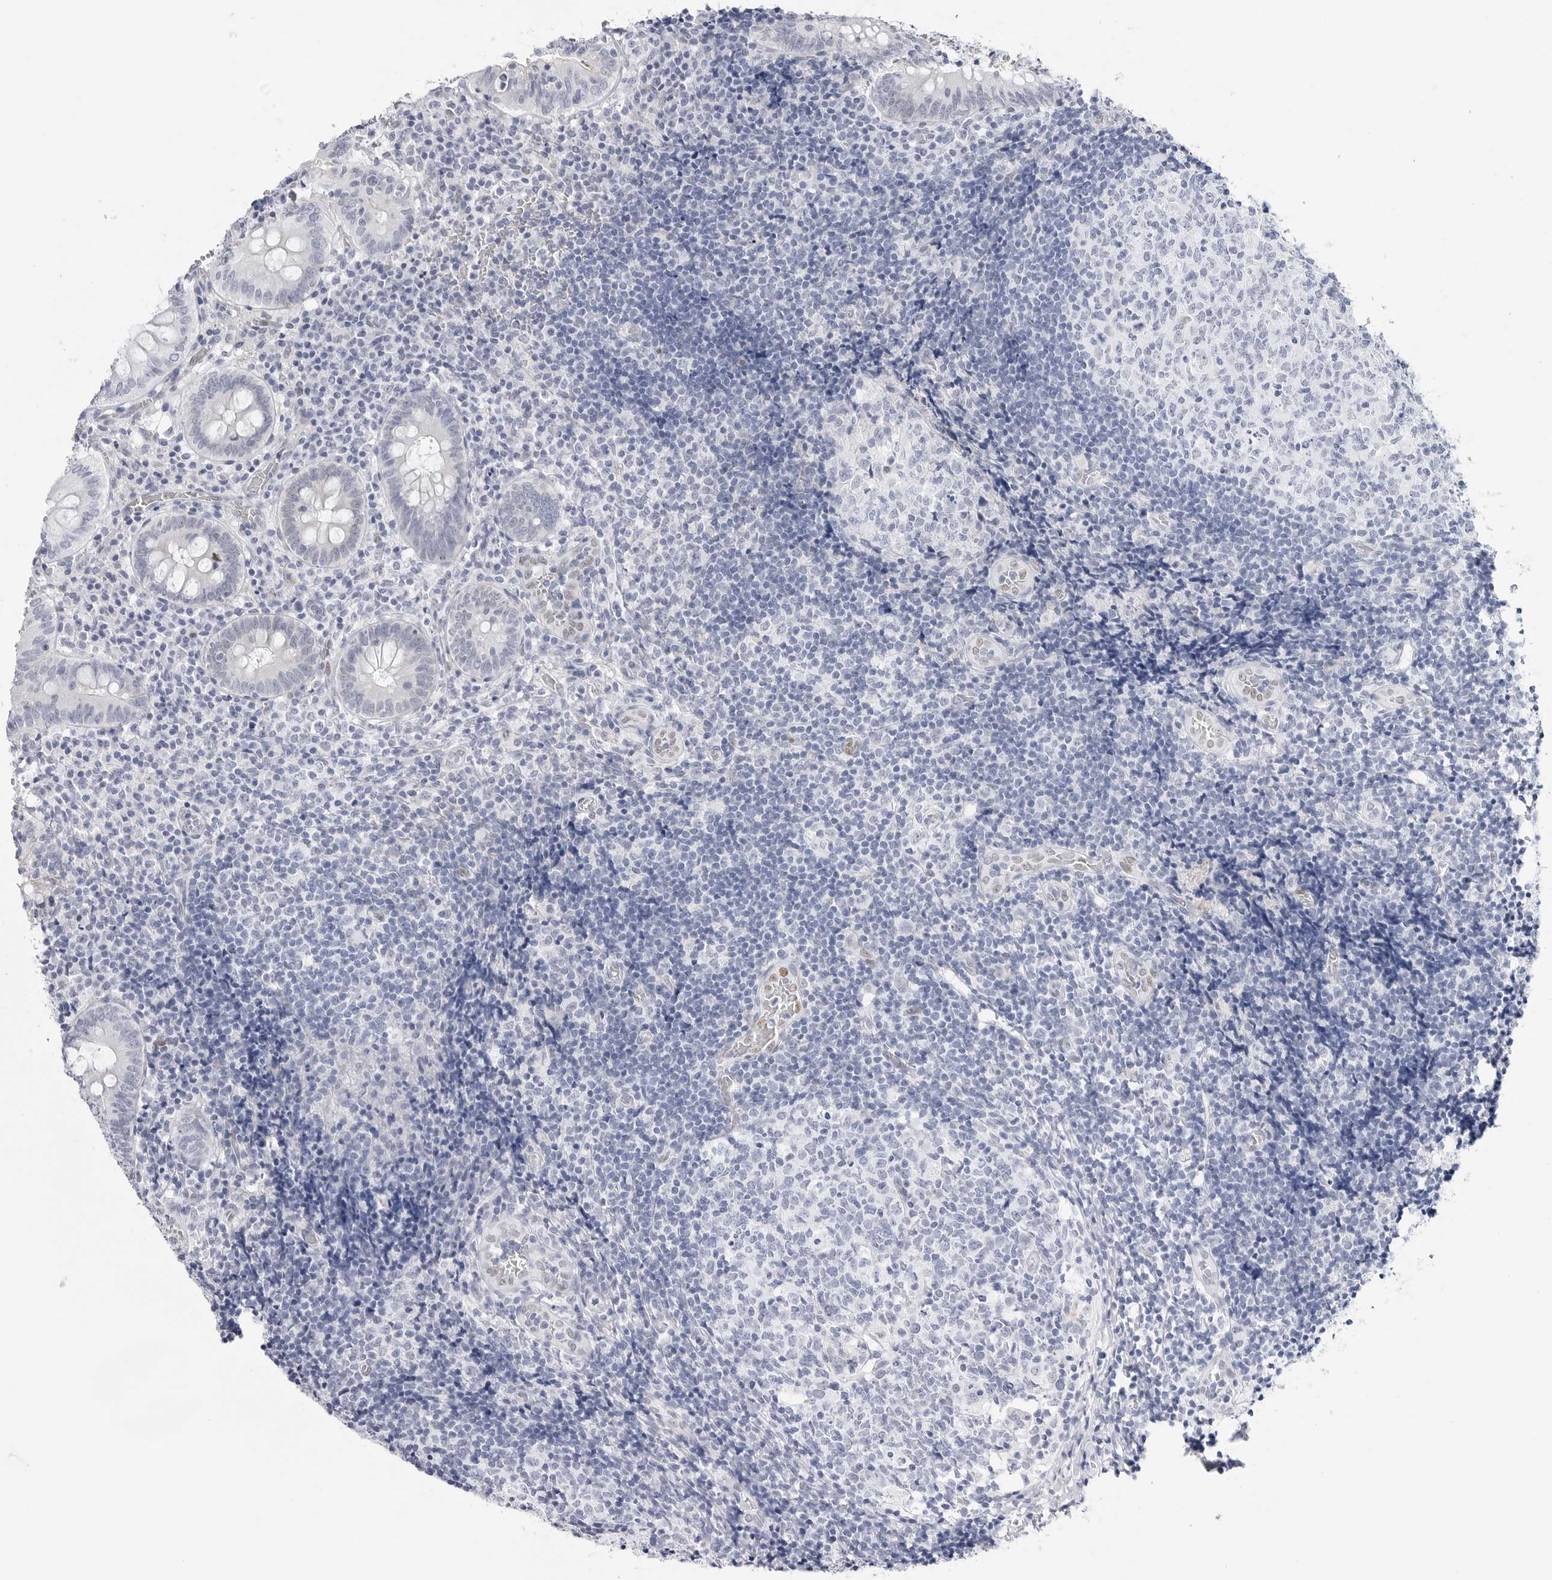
{"staining": {"intensity": "negative", "quantity": "none", "location": "none"}, "tissue": "appendix", "cell_type": "Glandular cells", "image_type": "normal", "snomed": [{"axis": "morphology", "description": "Normal tissue, NOS"}, {"axis": "topography", "description": "Appendix"}], "caption": "Histopathology image shows no significant protein expression in glandular cells of normal appendix. (Brightfield microscopy of DAB (3,3'-diaminobenzidine) IHC at high magnification).", "gene": "SLC19A1", "patient": {"sex": "male", "age": 8}}